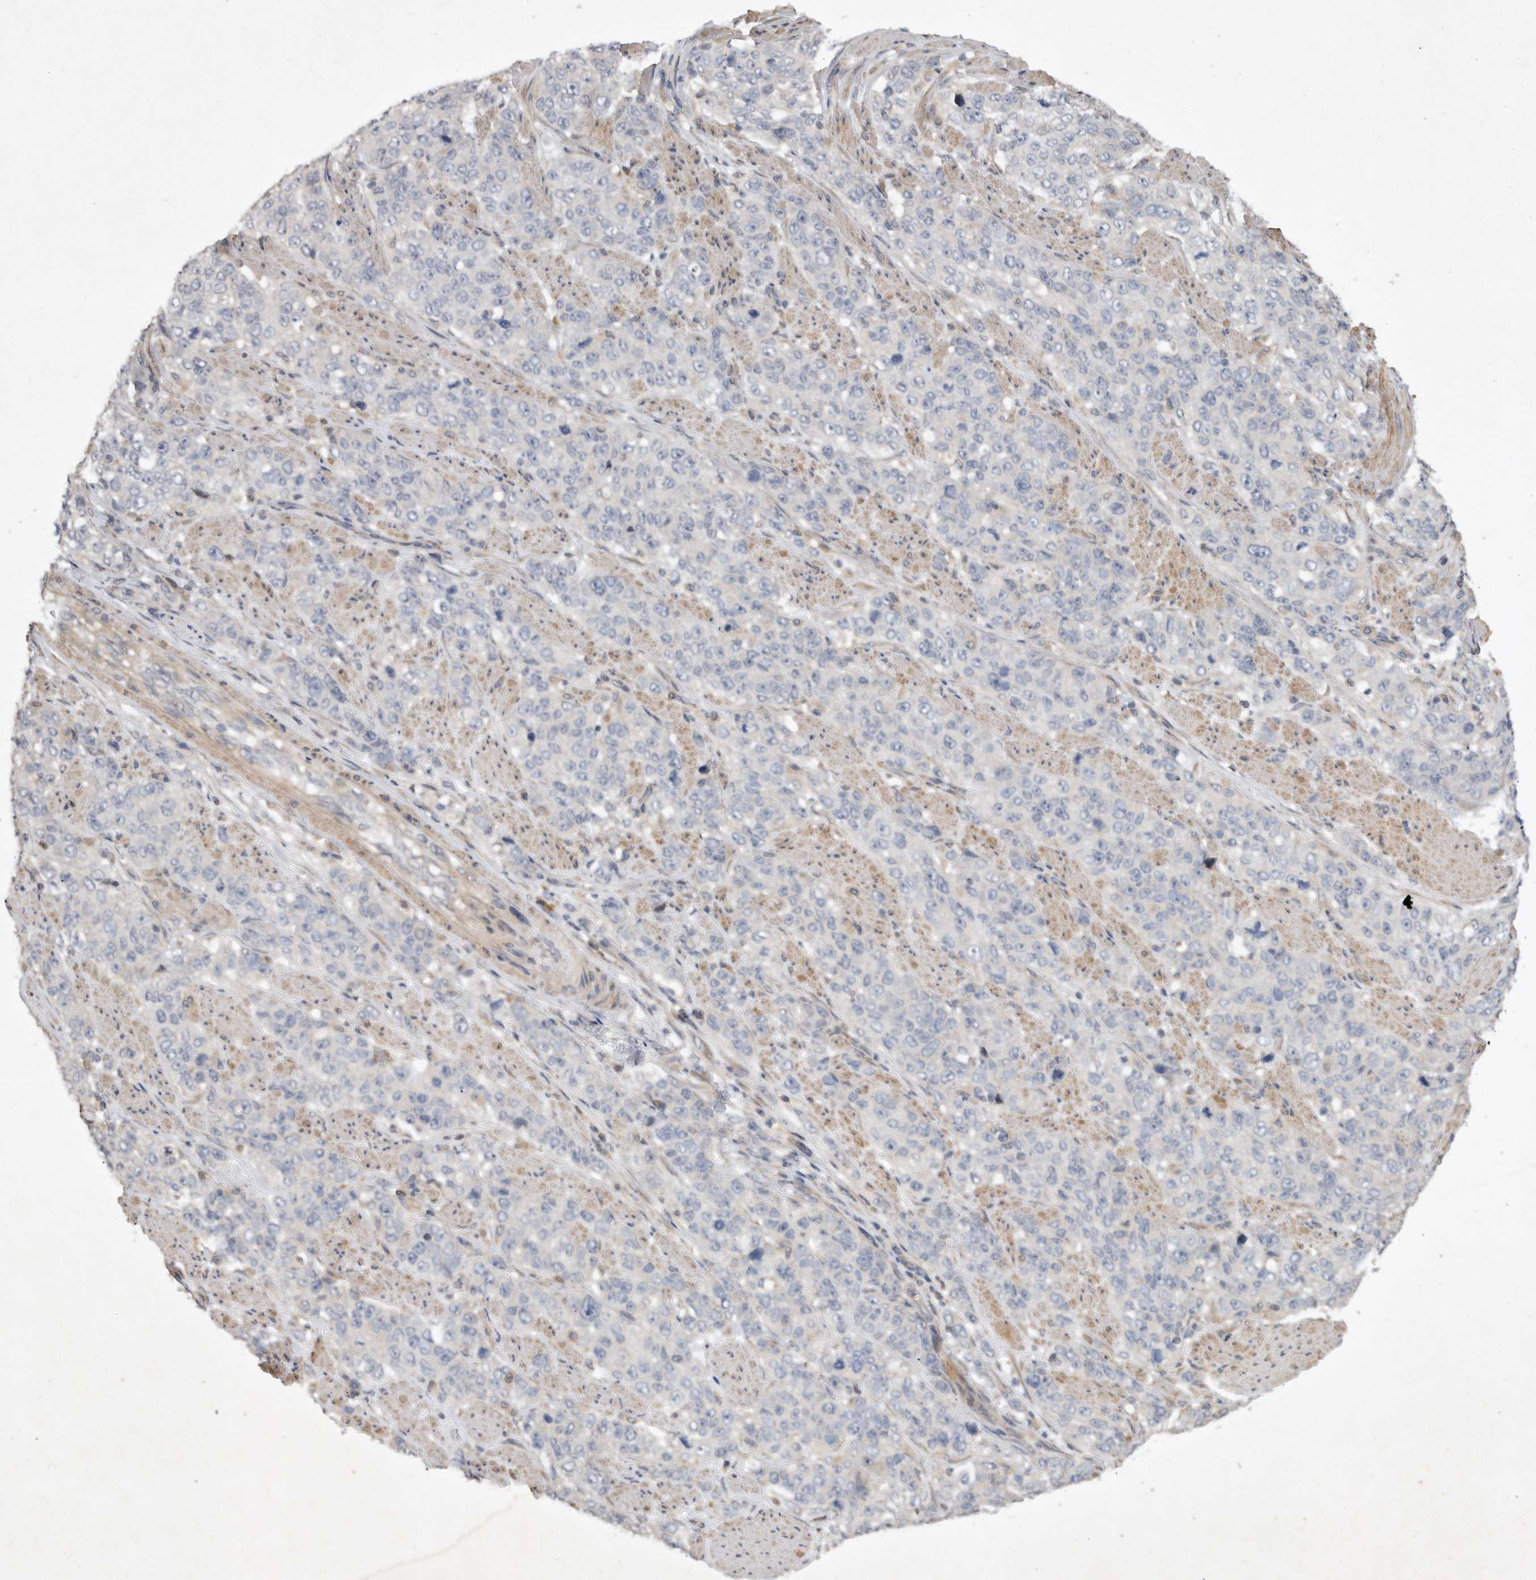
{"staining": {"intensity": "negative", "quantity": "none", "location": "none"}, "tissue": "stomach cancer", "cell_type": "Tumor cells", "image_type": "cancer", "snomed": [{"axis": "morphology", "description": "Adenocarcinoma, NOS"}, {"axis": "topography", "description": "Stomach"}], "caption": "Stomach cancer was stained to show a protein in brown. There is no significant staining in tumor cells.", "gene": "EDEM3", "patient": {"sex": "male", "age": 48}}